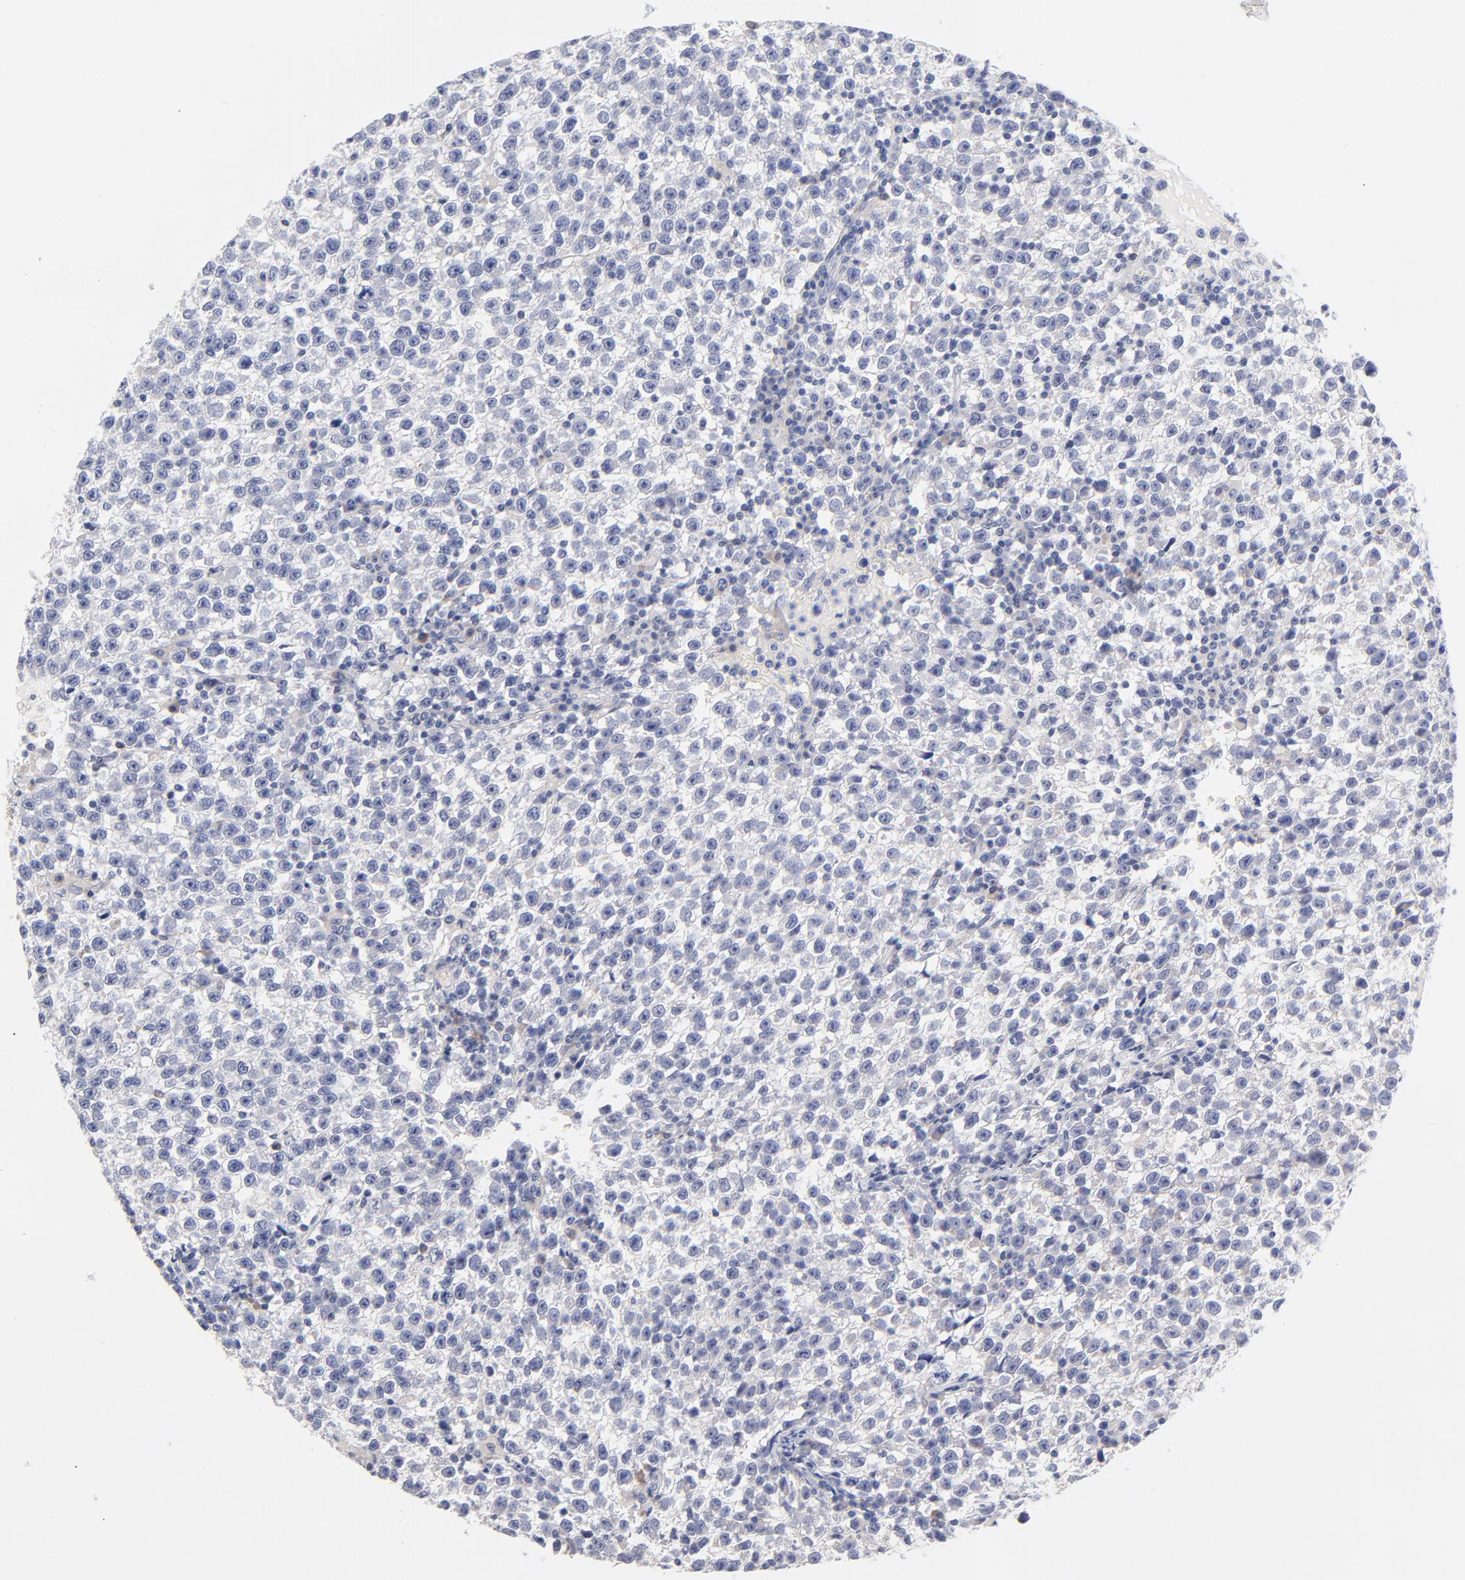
{"staining": {"intensity": "negative", "quantity": "none", "location": "none"}, "tissue": "testis cancer", "cell_type": "Tumor cells", "image_type": "cancer", "snomed": [{"axis": "morphology", "description": "Seminoma, NOS"}, {"axis": "topography", "description": "Testis"}], "caption": "Tumor cells are negative for protein expression in human testis seminoma. (Immunohistochemistry (ihc), brightfield microscopy, high magnification).", "gene": "TWNK", "patient": {"sex": "male", "age": 35}}